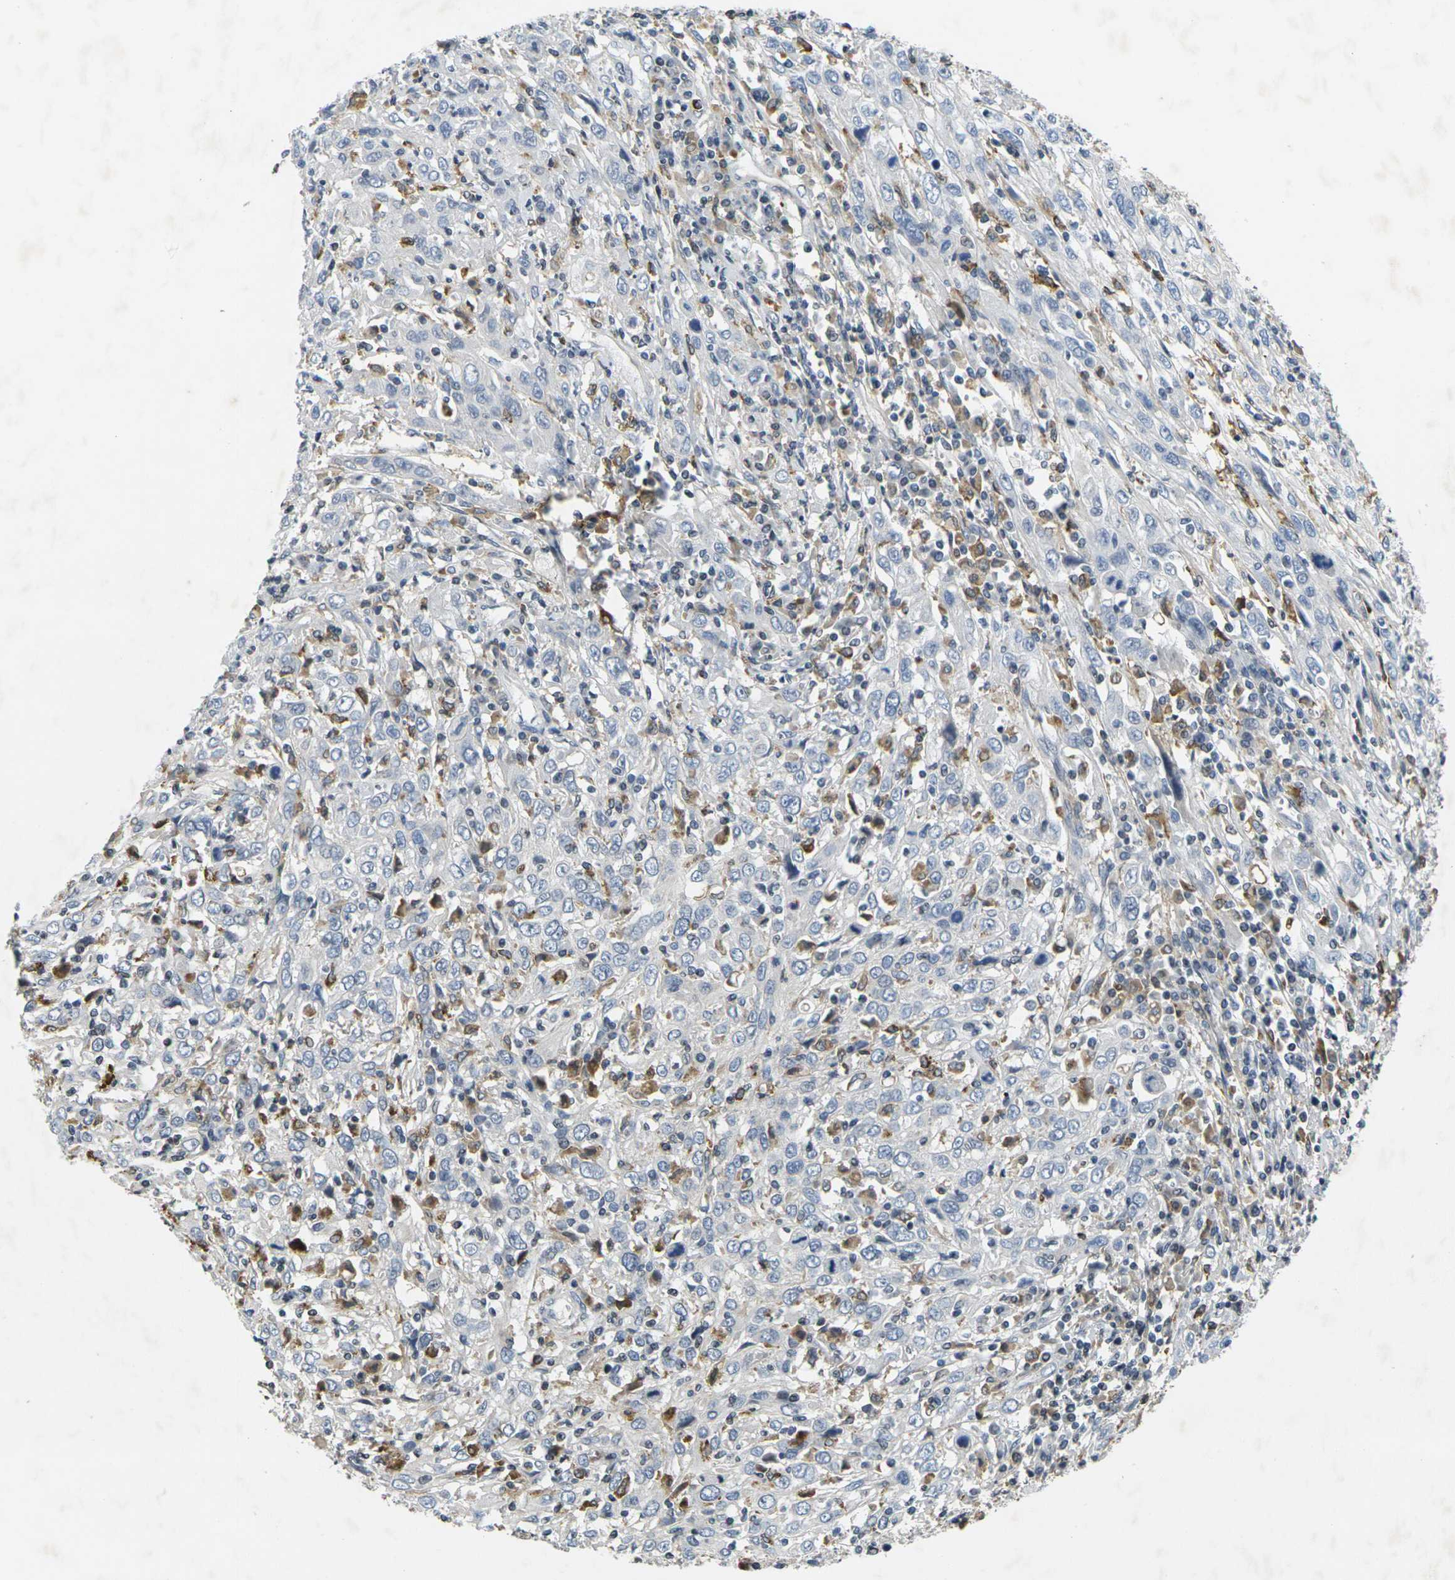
{"staining": {"intensity": "negative", "quantity": "none", "location": "none"}, "tissue": "cervical cancer", "cell_type": "Tumor cells", "image_type": "cancer", "snomed": [{"axis": "morphology", "description": "Squamous cell carcinoma, NOS"}, {"axis": "topography", "description": "Cervix"}], "caption": "The IHC micrograph has no significant expression in tumor cells of cervical squamous cell carcinoma tissue.", "gene": "C1QC", "patient": {"sex": "female", "age": 46}}